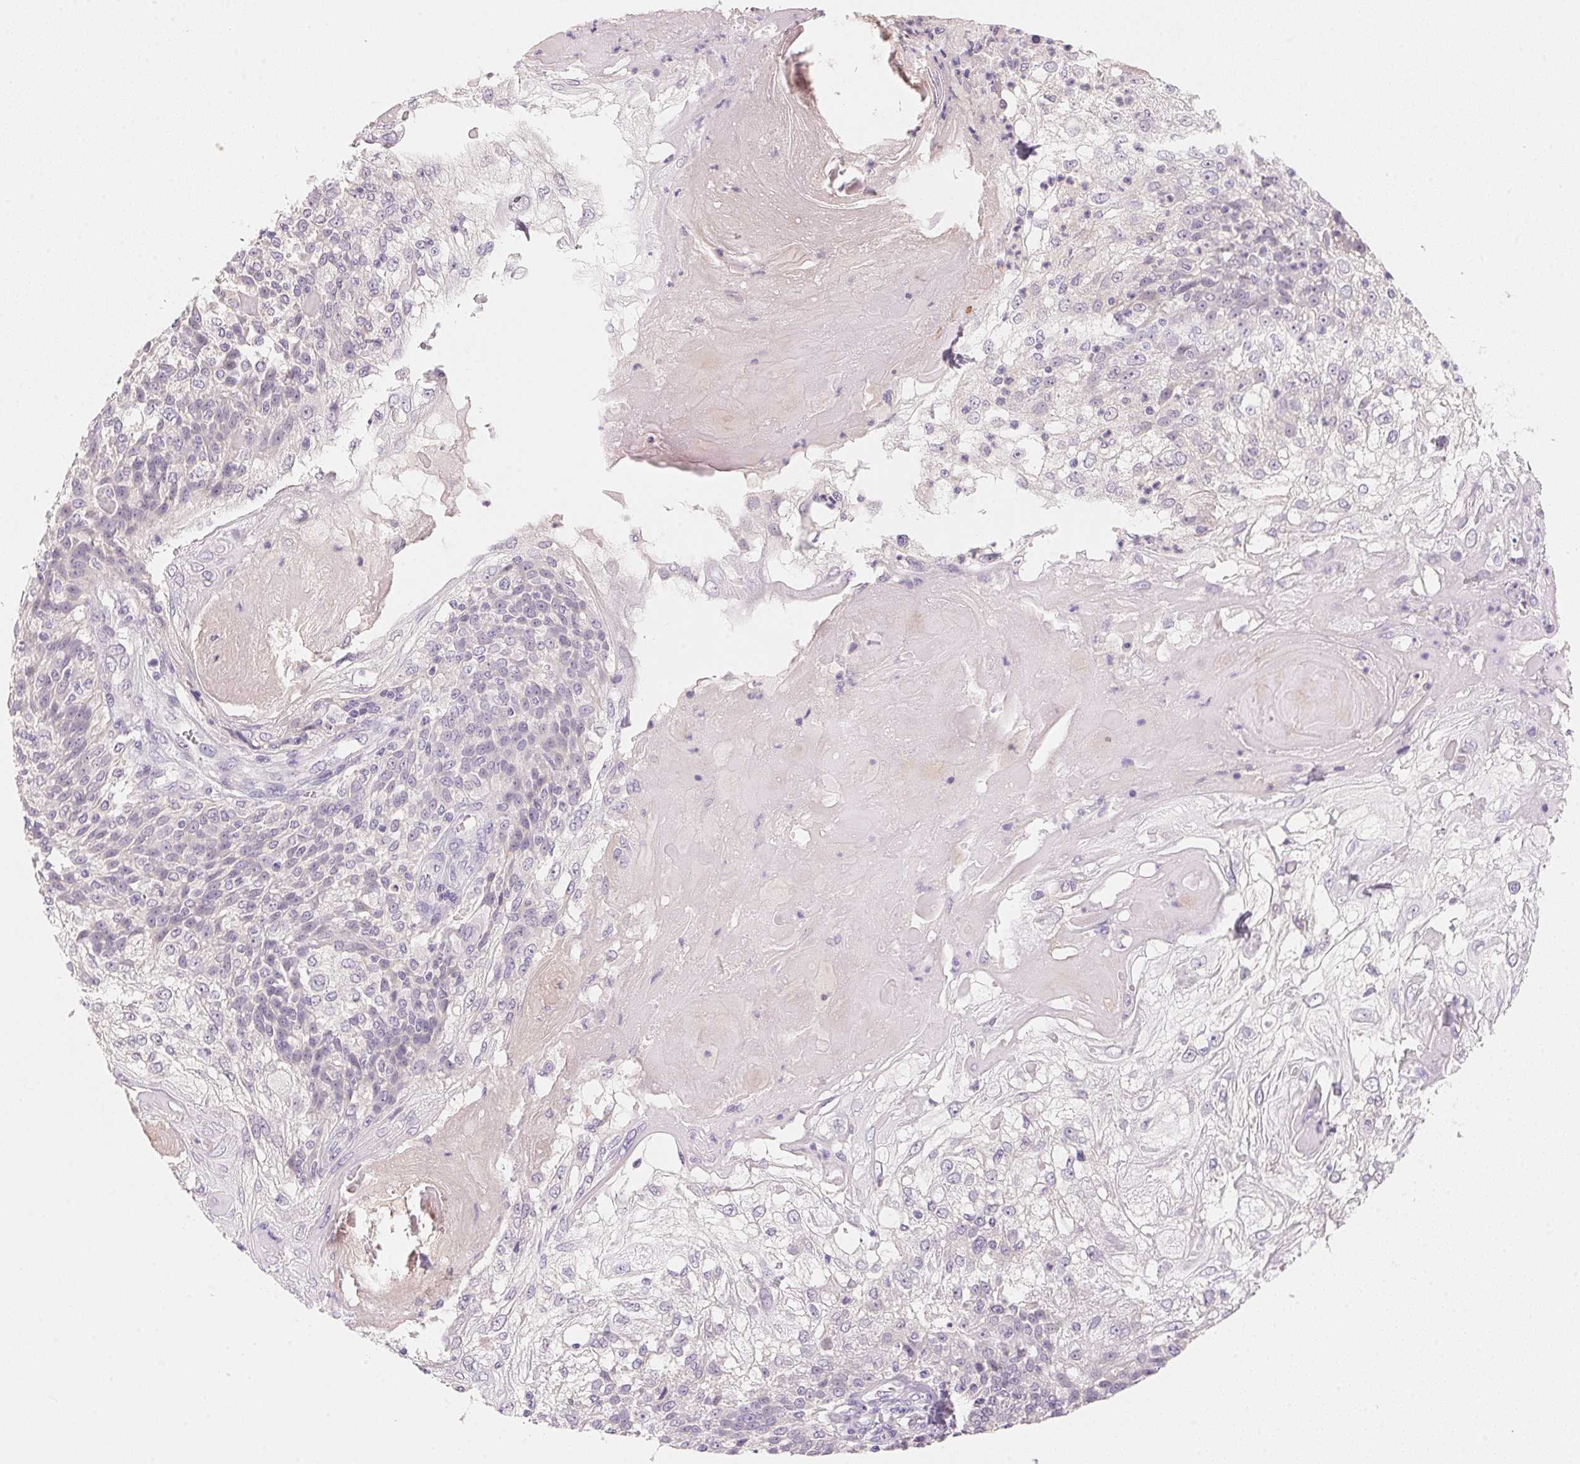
{"staining": {"intensity": "negative", "quantity": "none", "location": "none"}, "tissue": "skin cancer", "cell_type": "Tumor cells", "image_type": "cancer", "snomed": [{"axis": "morphology", "description": "Normal tissue, NOS"}, {"axis": "morphology", "description": "Squamous cell carcinoma, NOS"}, {"axis": "topography", "description": "Skin"}], "caption": "Immunohistochemistry micrograph of neoplastic tissue: human squamous cell carcinoma (skin) stained with DAB shows no significant protein staining in tumor cells.", "gene": "MCOLN3", "patient": {"sex": "female", "age": 83}}